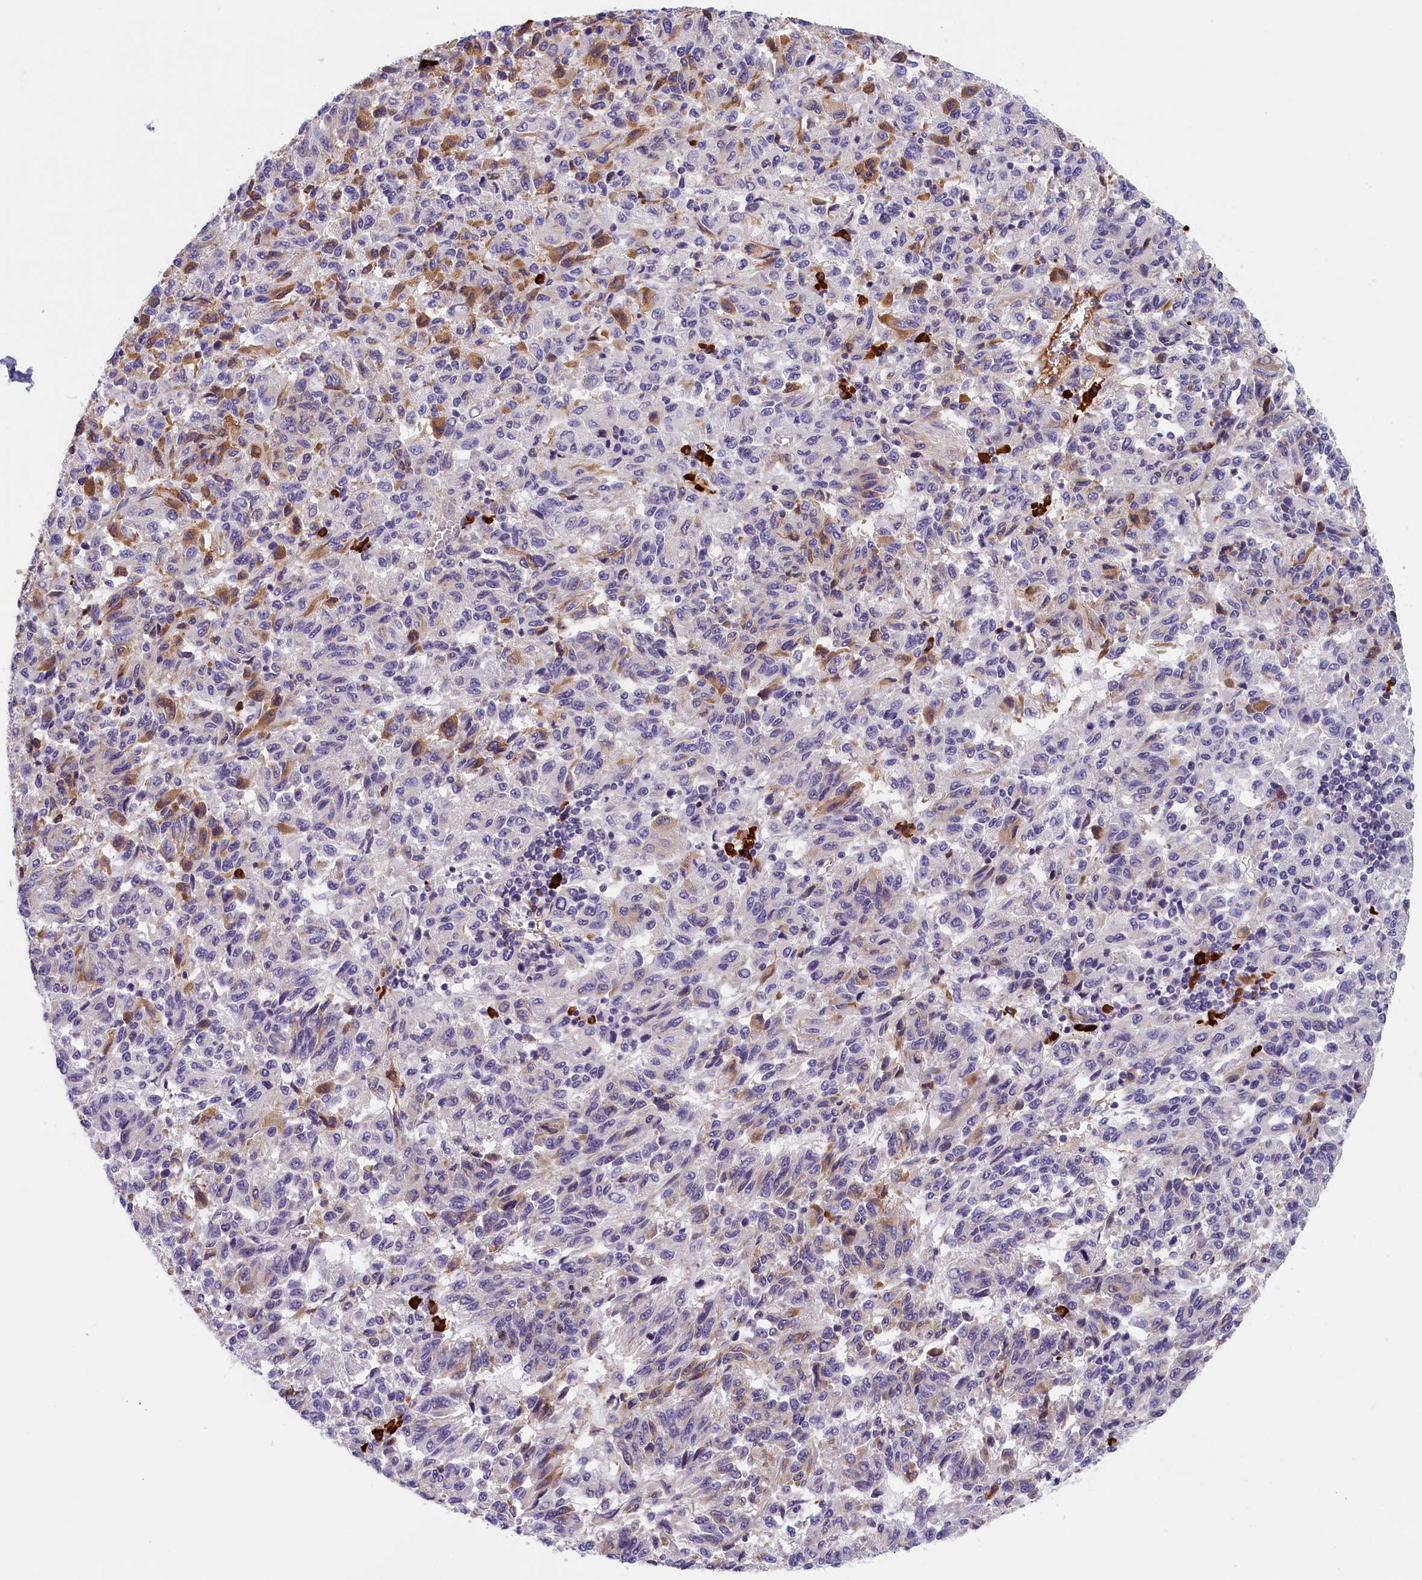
{"staining": {"intensity": "moderate", "quantity": "<25%", "location": "cytoplasmic/membranous"}, "tissue": "melanoma", "cell_type": "Tumor cells", "image_type": "cancer", "snomed": [{"axis": "morphology", "description": "Malignant melanoma, Metastatic site"}, {"axis": "topography", "description": "Lung"}], "caption": "Human melanoma stained with a protein marker demonstrates moderate staining in tumor cells.", "gene": "BCL2L13", "patient": {"sex": "male", "age": 64}}